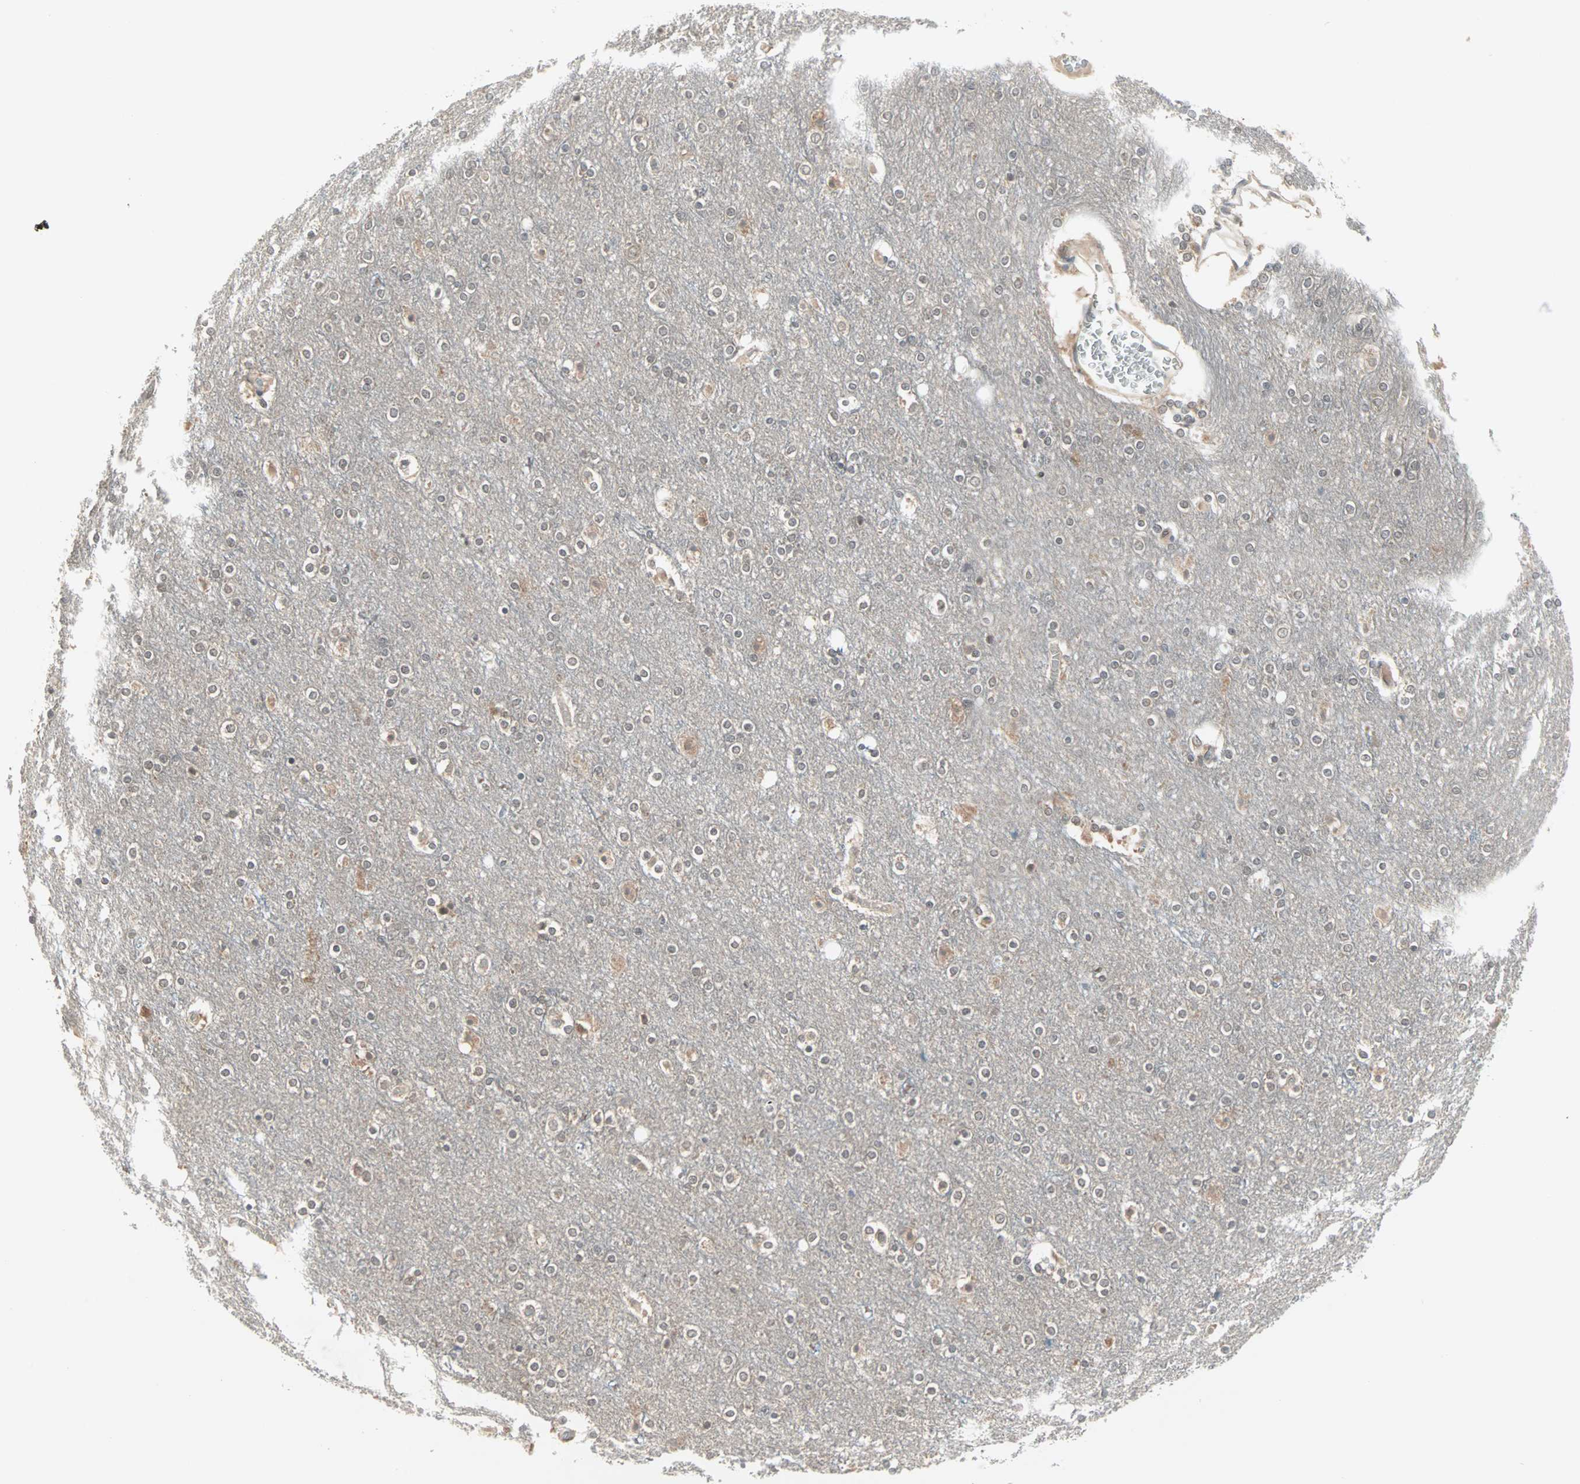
{"staining": {"intensity": "negative", "quantity": "none", "location": "none"}, "tissue": "cerebral cortex", "cell_type": "Endothelial cells", "image_type": "normal", "snomed": [{"axis": "morphology", "description": "Normal tissue, NOS"}, {"axis": "topography", "description": "Cerebral cortex"}], "caption": "IHC of normal human cerebral cortex reveals no expression in endothelial cells. (IHC, brightfield microscopy, high magnification).", "gene": "PTPA", "patient": {"sex": "female", "age": 54}}